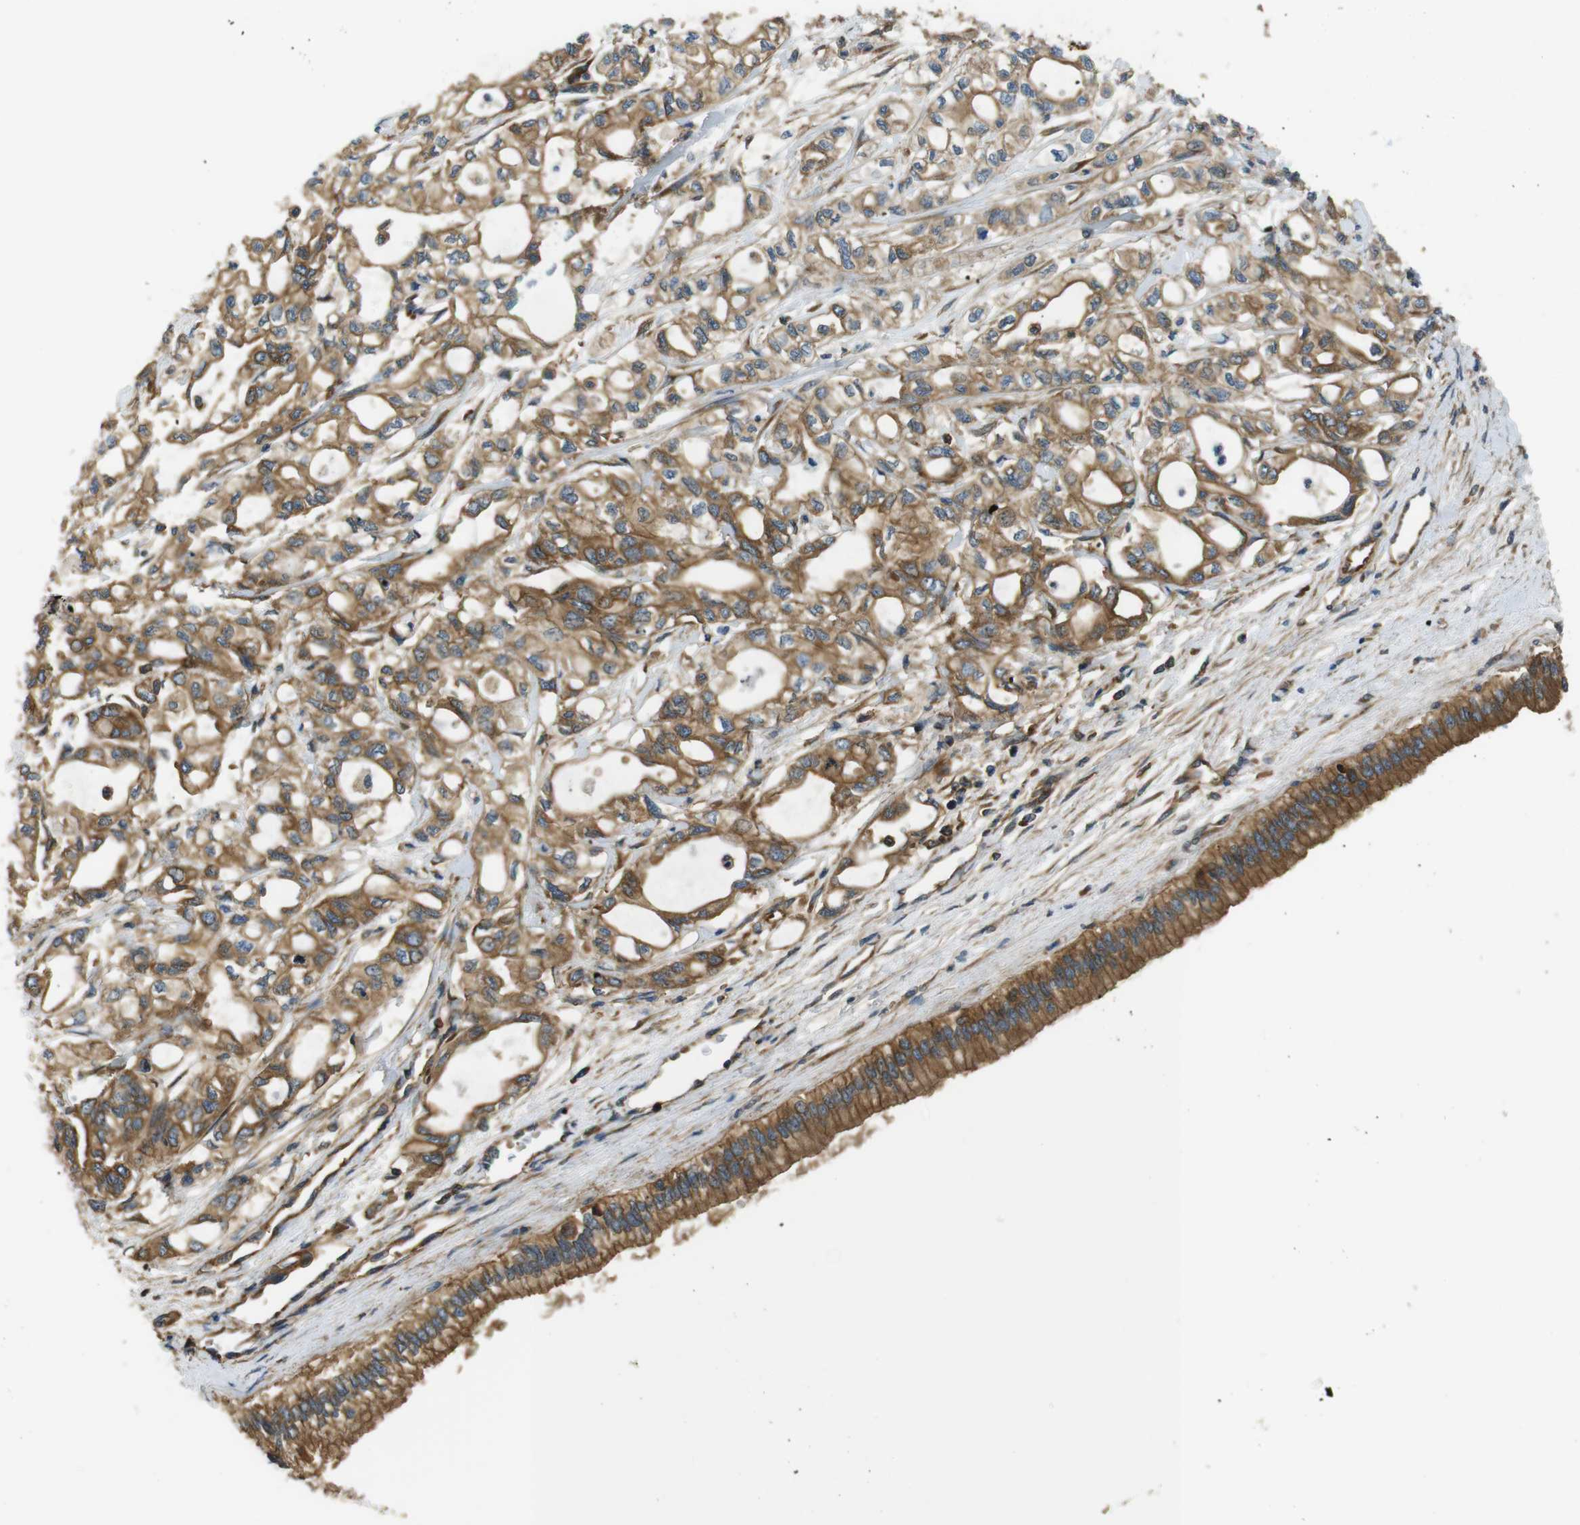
{"staining": {"intensity": "moderate", "quantity": ">75%", "location": "cytoplasmic/membranous"}, "tissue": "pancreatic cancer", "cell_type": "Tumor cells", "image_type": "cancer", "snomed": [{"axis": "morphology", "description": "Adenocarcinoma, NOS"}, {"axis": "topography", "description": "Pancreas"}], "caption": "Protein staining exhibits moderate cytoplasmic/membranous expression in about >75% of tumor cells in pancreatic cancer.", "gene": "TSC1", "patient": {"sex": "male", "age": 79}}